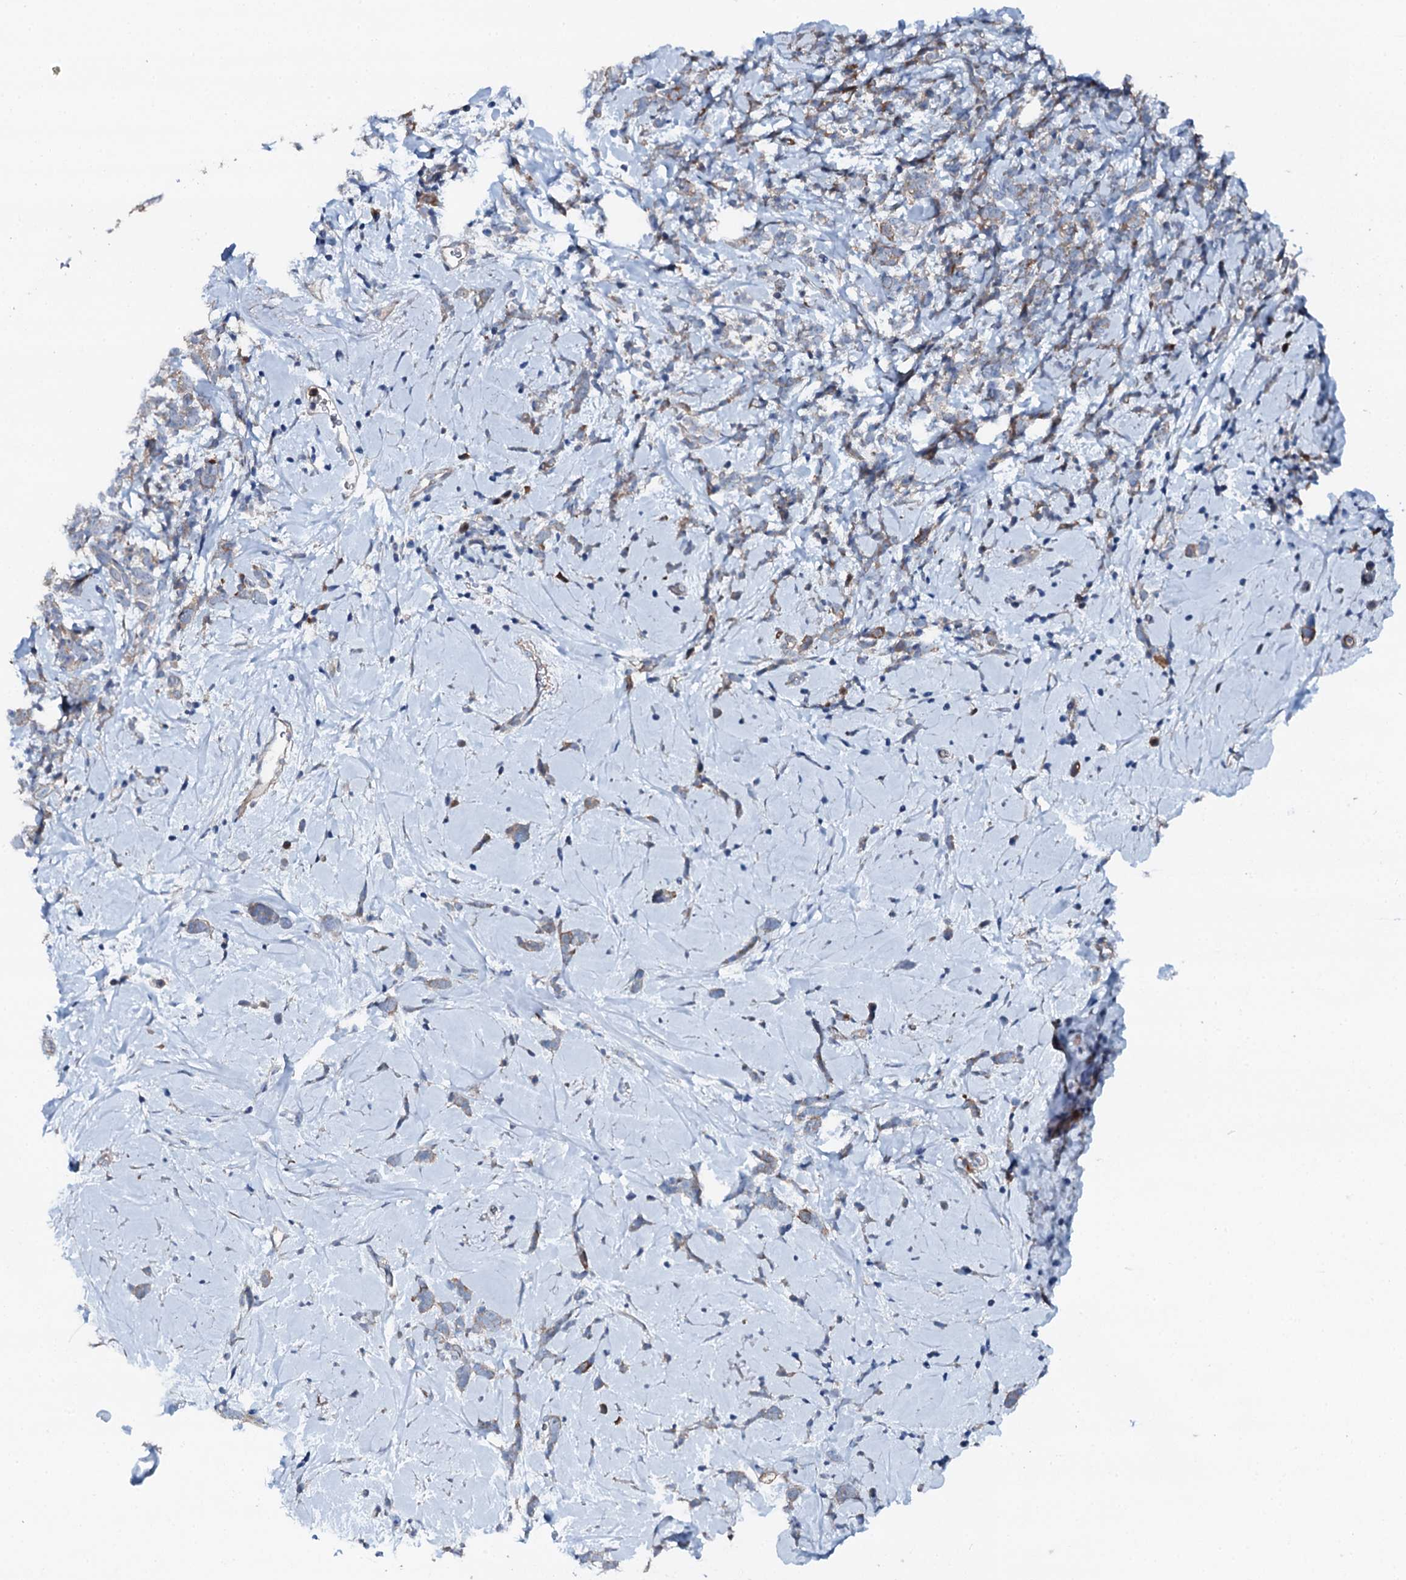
{"staining": {"intensity": "weak", "quantity": "<25%", "location": "cytoplasmic/membranous"}, "tissue": "breast cancer", "cell_type": "Tumor cells", "image_type": "cancer", "snomed": [{"axis": "morphology", "description": "Lobular carcinoma"}, {"axis": "topography", "description": "Breast"}], "caption": "High power microscopy image of an IHC photomicrograph of lobular carcinoma (breast), revealing no significant expression in tumor cells. (DAB IHC, high magnification).", "gene": "GFOD2", "patient": {"sex": "female", "age": 58}}